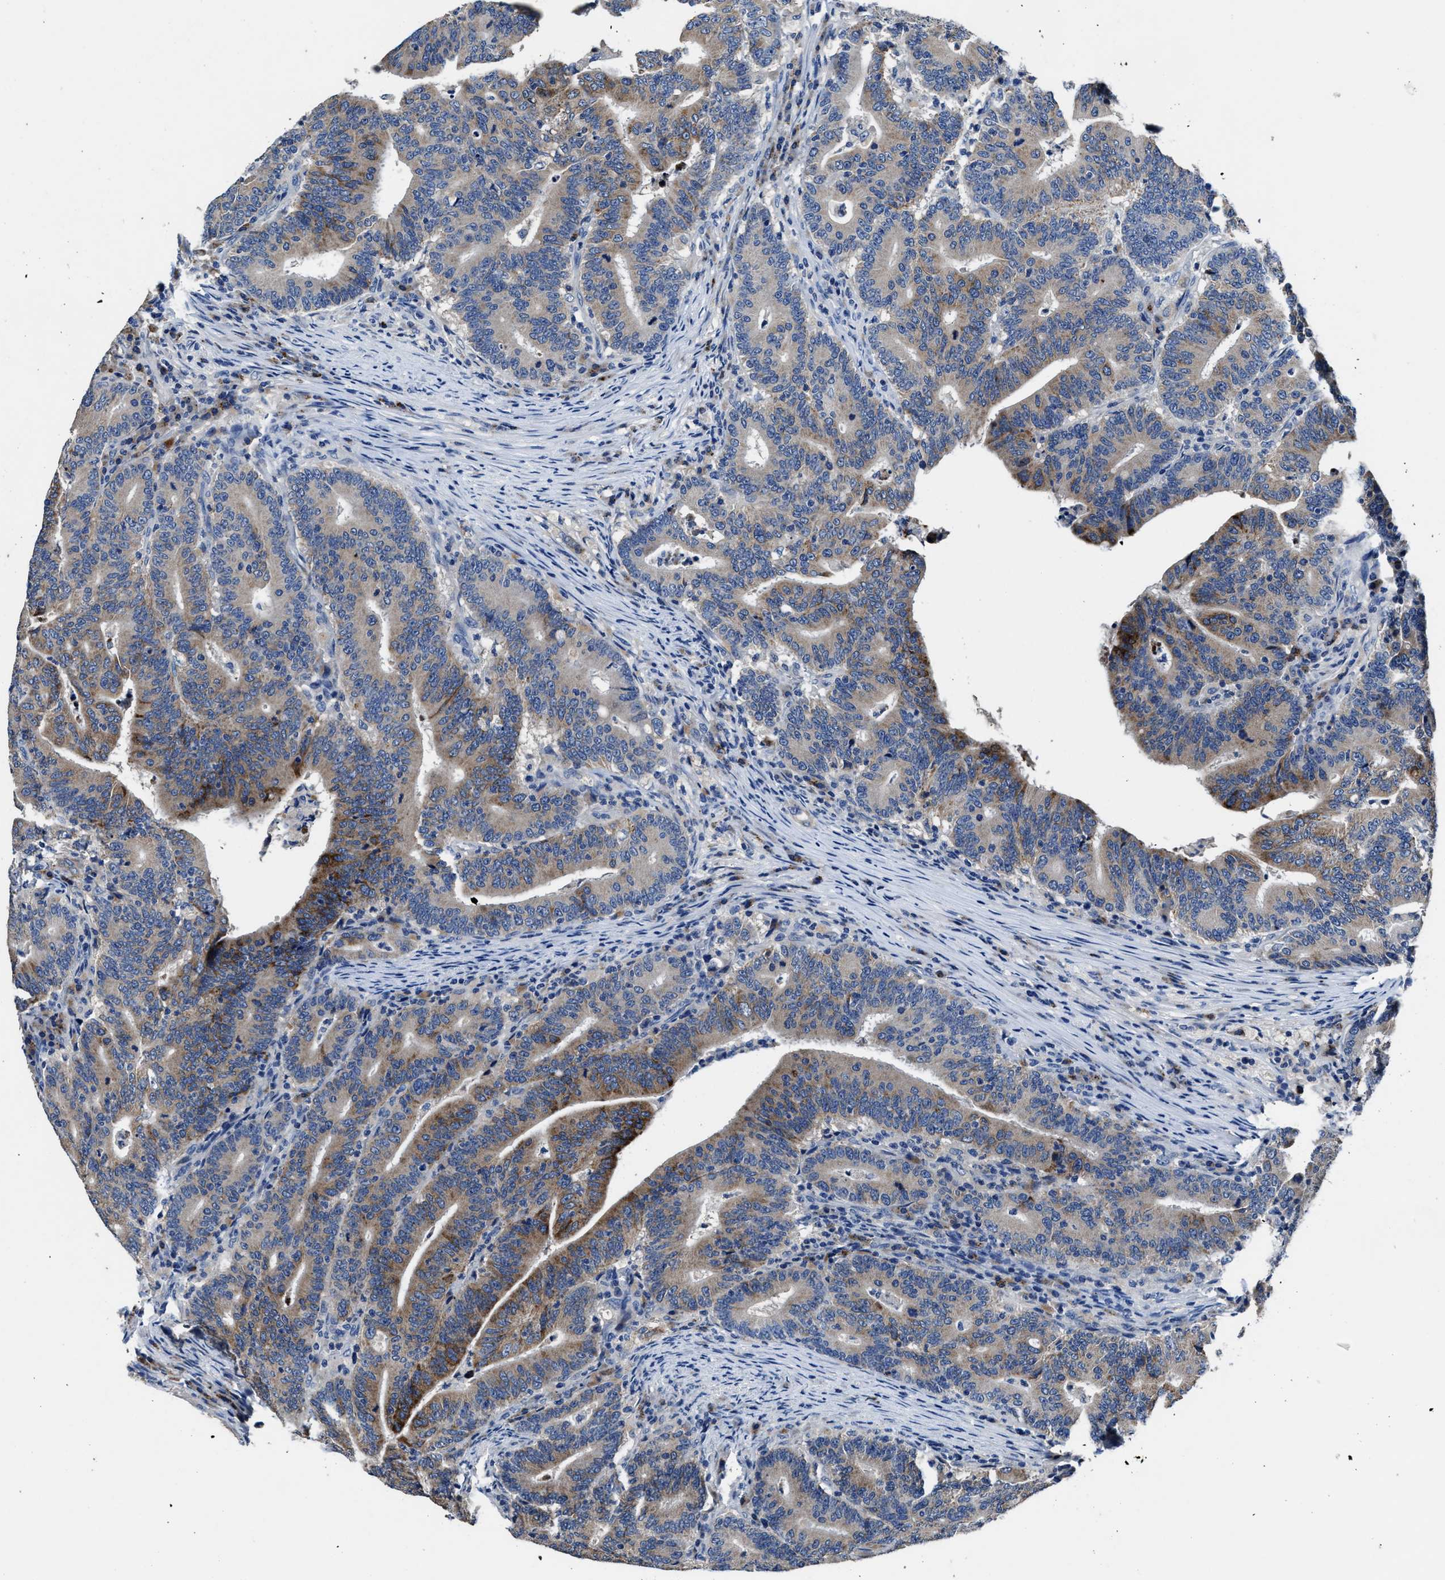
{"staining": {"intensity": "moderate", "quantity": "25%-75%", "location": "cytoplasmic/membranous"}, "tissue": "colorectal cancer", "cell_type": "Tumor cells", "image_type": "cancer", "snomed": [{"axis": "morphology", "description": "Adenocarcinoma, NOS"}, {"axis": "topography", "description": "Colon"}], "caption": "A high-resolution histopathology image shows IHC staining of colorectal cancer, which exhibits moderate cytoplasmic/membranous staining in approximately 25%-75% of tumor cells. The staining was performed using DAB (3,3'-diaminobenzidine) to visualize the protein expression in brown, while the nuclei were stained in blue with hematoxylin (Magnification: 20x).", "gene": "UBR4", "patient": {"sex": "female", "age": 66}}